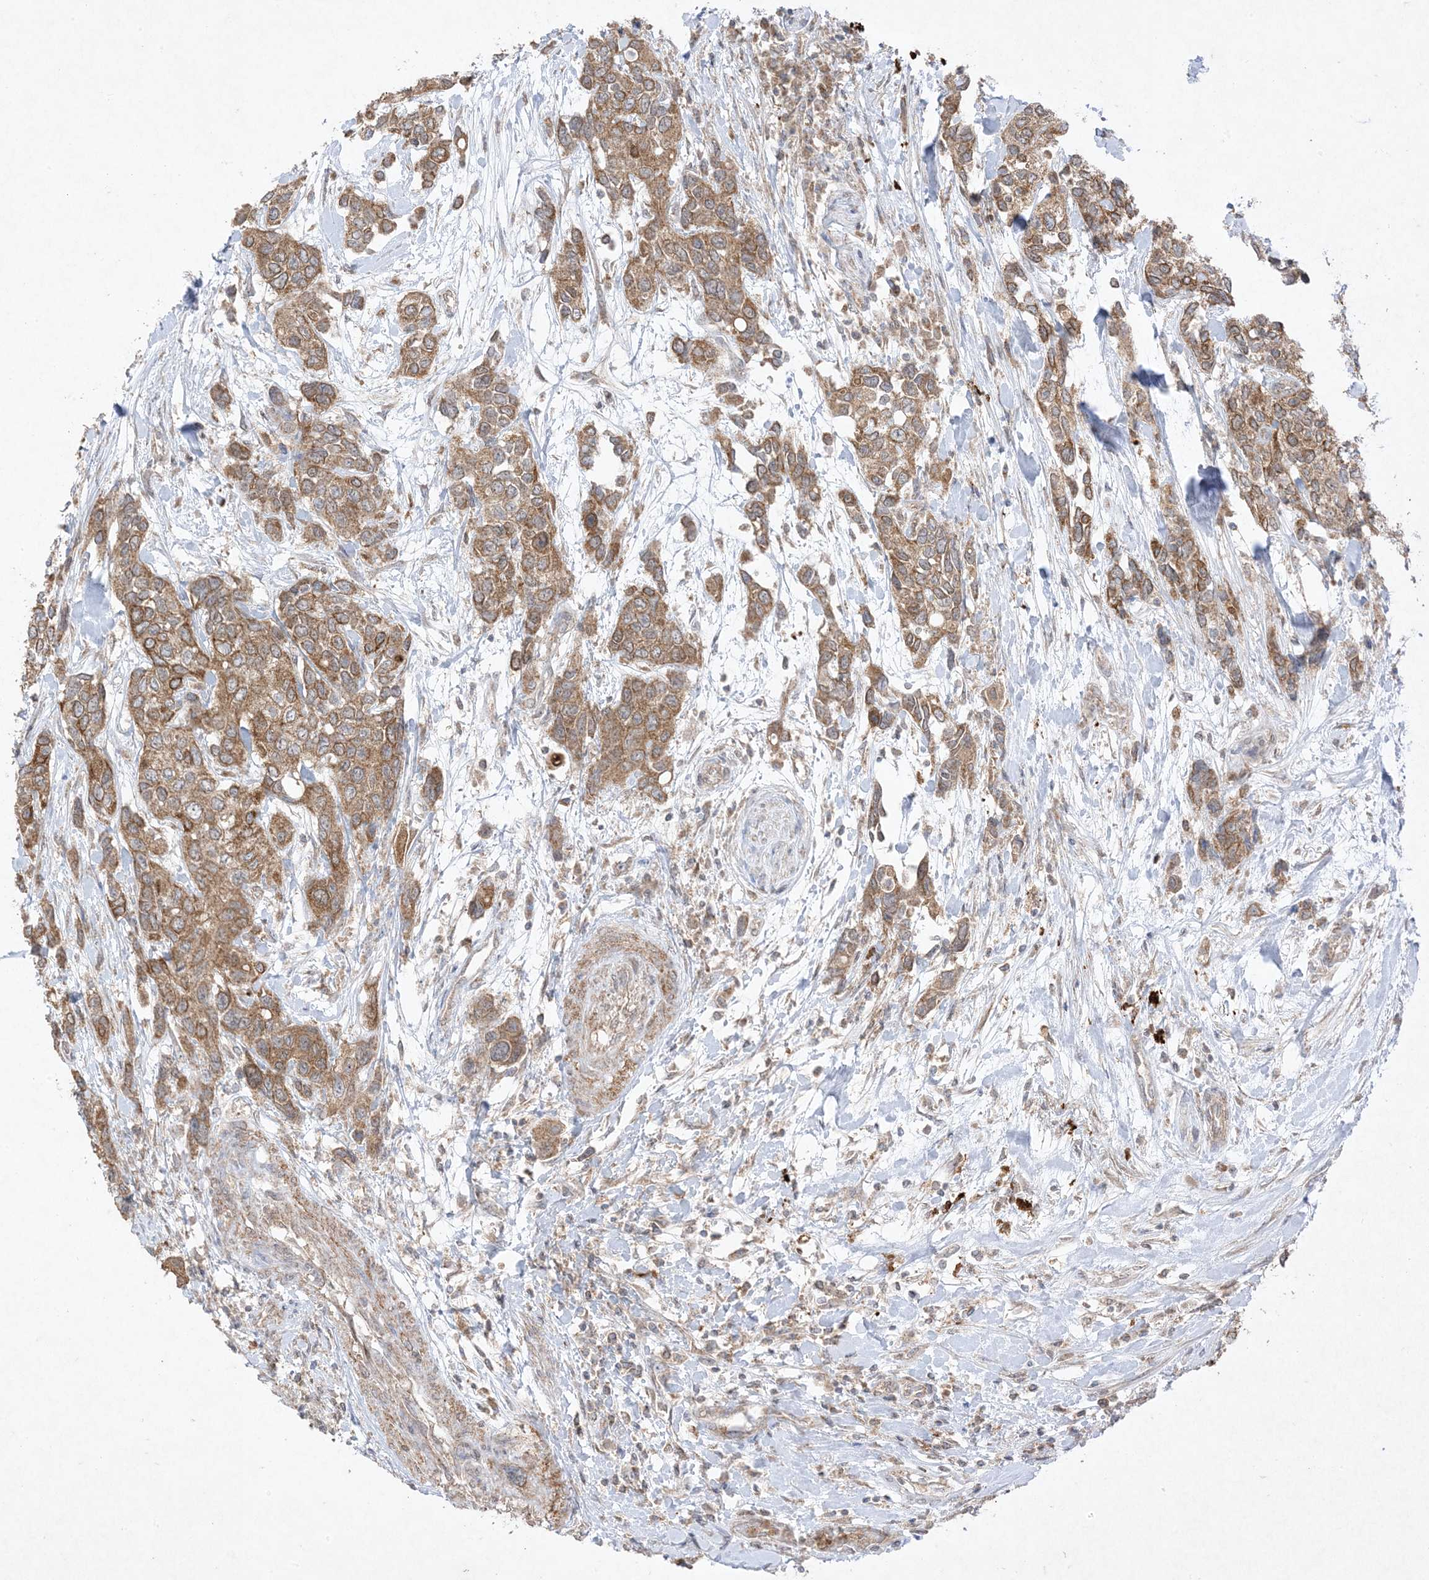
{"staining": {"intensity": "moderate", "quantity": ">75%", "location": "cytoplasmic/membranous"}, "tissue": "urothelial cancer", "cell_type": "Tumor cells", "image_type": "cancer", "snomed": [{"axis": "morphology", "description": "Normal tissue, NOS"}, {"axis": "morphology", "description": "Urothelial carcinoma, High grade"}, {"axis": "topography", "description": "Vascular tissue"}, {"axis": "topography", "description": "Urinary bladder"}], "caption": "Brown immunohistochemical staining in urothelial cancer exhibits moderate cytoplasmic/membranous positivity in approximately >75% of tumor cells.", "gene": "UBE2C", "patient": {"sex": "female", "age": 56}}